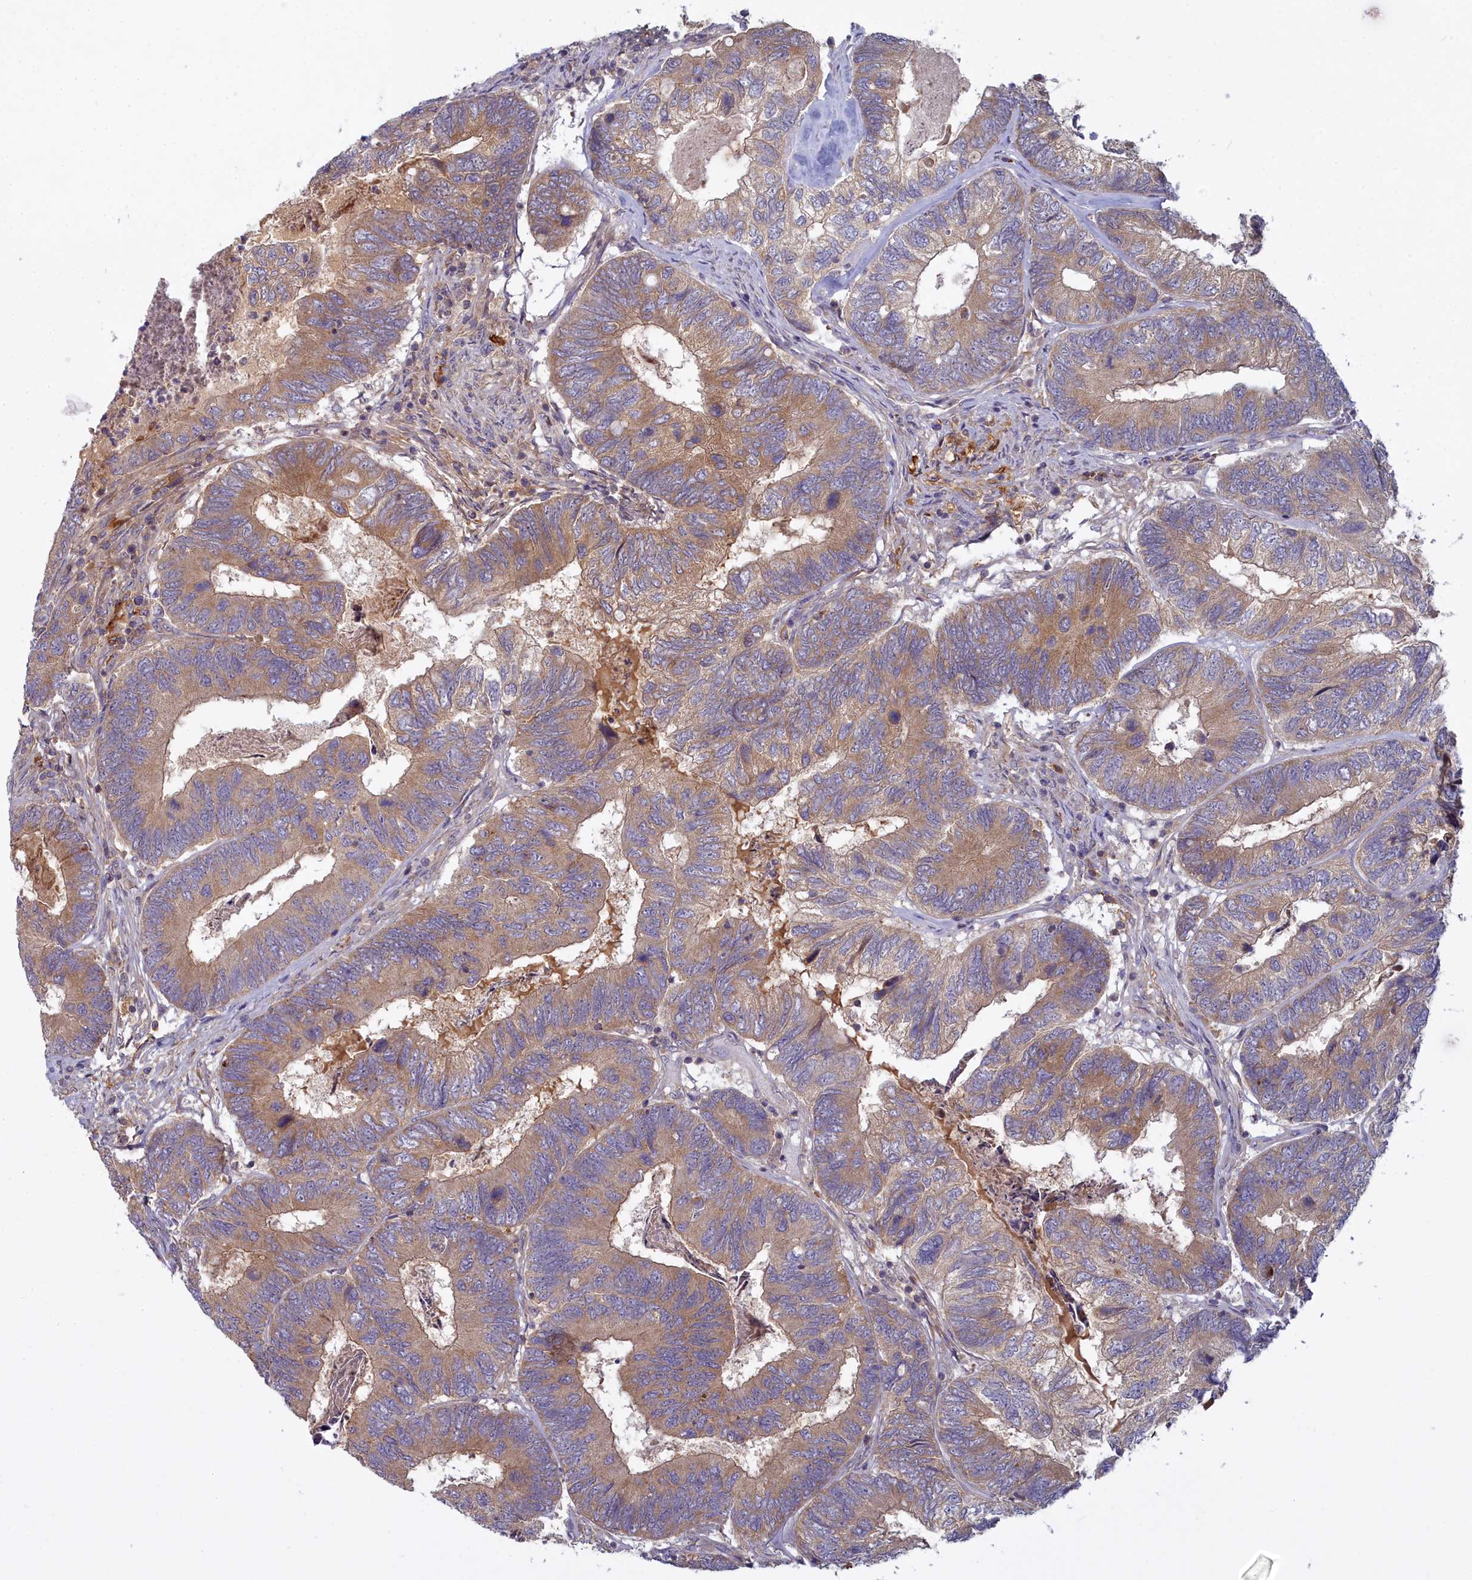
{"staining": {"intensity": "moderate", "quantity": ">75%", "location": "cytoplasmic/membranous"}, "tissue": "colorectal cancer", "cell_type": "Tumor cells", "image_type": "cancer", "snomed": [{"axis": "morphology", "description": "Adenocarcinoma, NOS"}, {"axis": "topography", "description": "Colon"}], "caption": "There is medium levels of moderate cytoplasmic/membranous positivity in tumor cells of colorectal cancer (adenocarcinoma), as demonstrated by immunohistochemical staining (brown color).", "gene": "CCDC167", "patient": {"sex": "female", "age": 67}}